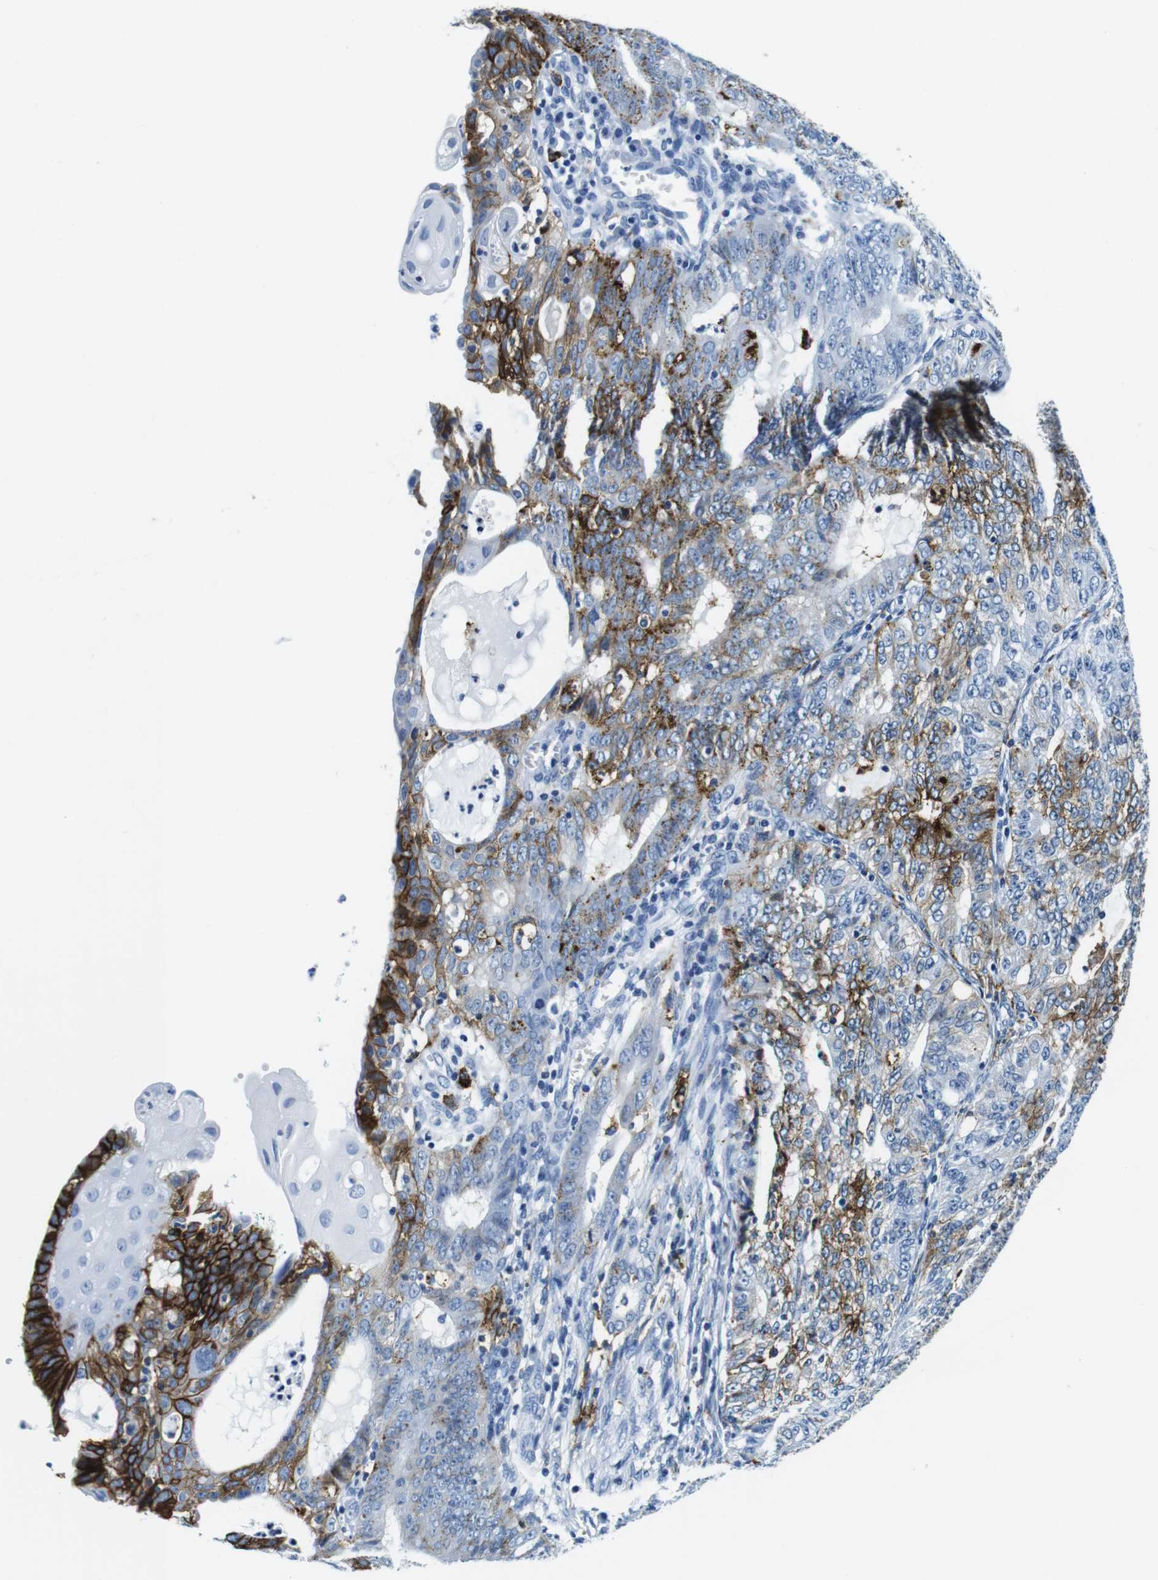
{"staining": {"intensity": "strong", "quantity": "25%-75%", "location": "cytoplasmic/membranous"}, "tissue": "endometrial cancer", "cell_type": "Tumor cells", "image_type": "cancer", "snomed": [{"axis": "morphology", "description": "Adenocarcinoma, NOS"}, {"axis": "topography", "description": "Endometrium"}], "caption": "Approximately 25%-75% of tumor cells in endometrial cancer (adenocarcinoma) reveal strong cytoplasmic/membranous protein staining as visualized by brown immunohistochemical staining.", "gene": "HLA-DRB1", "patient": {"sex": "female", "age": 32}}